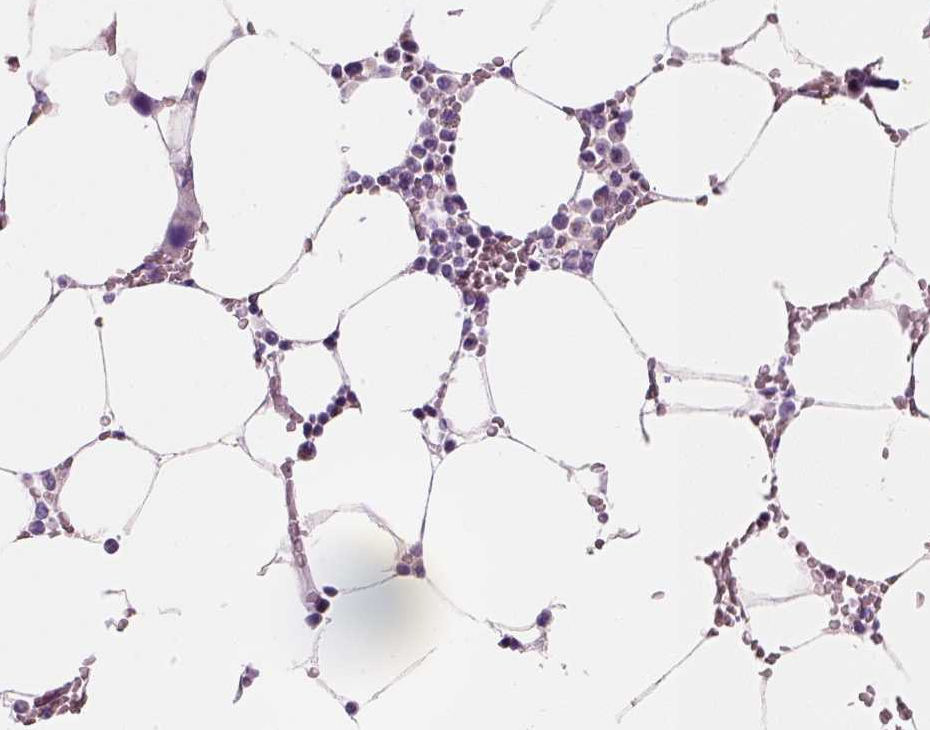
{"staining": {"intensity": "negative", "quantity": "none", "location": "none"}, "tissue": "bone marrow", "cell_type": "Hematopoietic cells", "image_type": "normal", "snomed": [{"axis": "morphology", "description": "Normal tissue, NOS"}, {"axis": "topography", "description": "Bone marrow"}], "caption": "High magnification brightfield microscopy of normal bone marrow stained with DAB (brown) and counterstained with hematoxylin (blue): hematopoietic cells show no significant staining. (DAB (3,3'-diaminobenzidine) IHC, high magnification).", "gene": "CES2", "patient": {"sex": "female", "age": 52}}